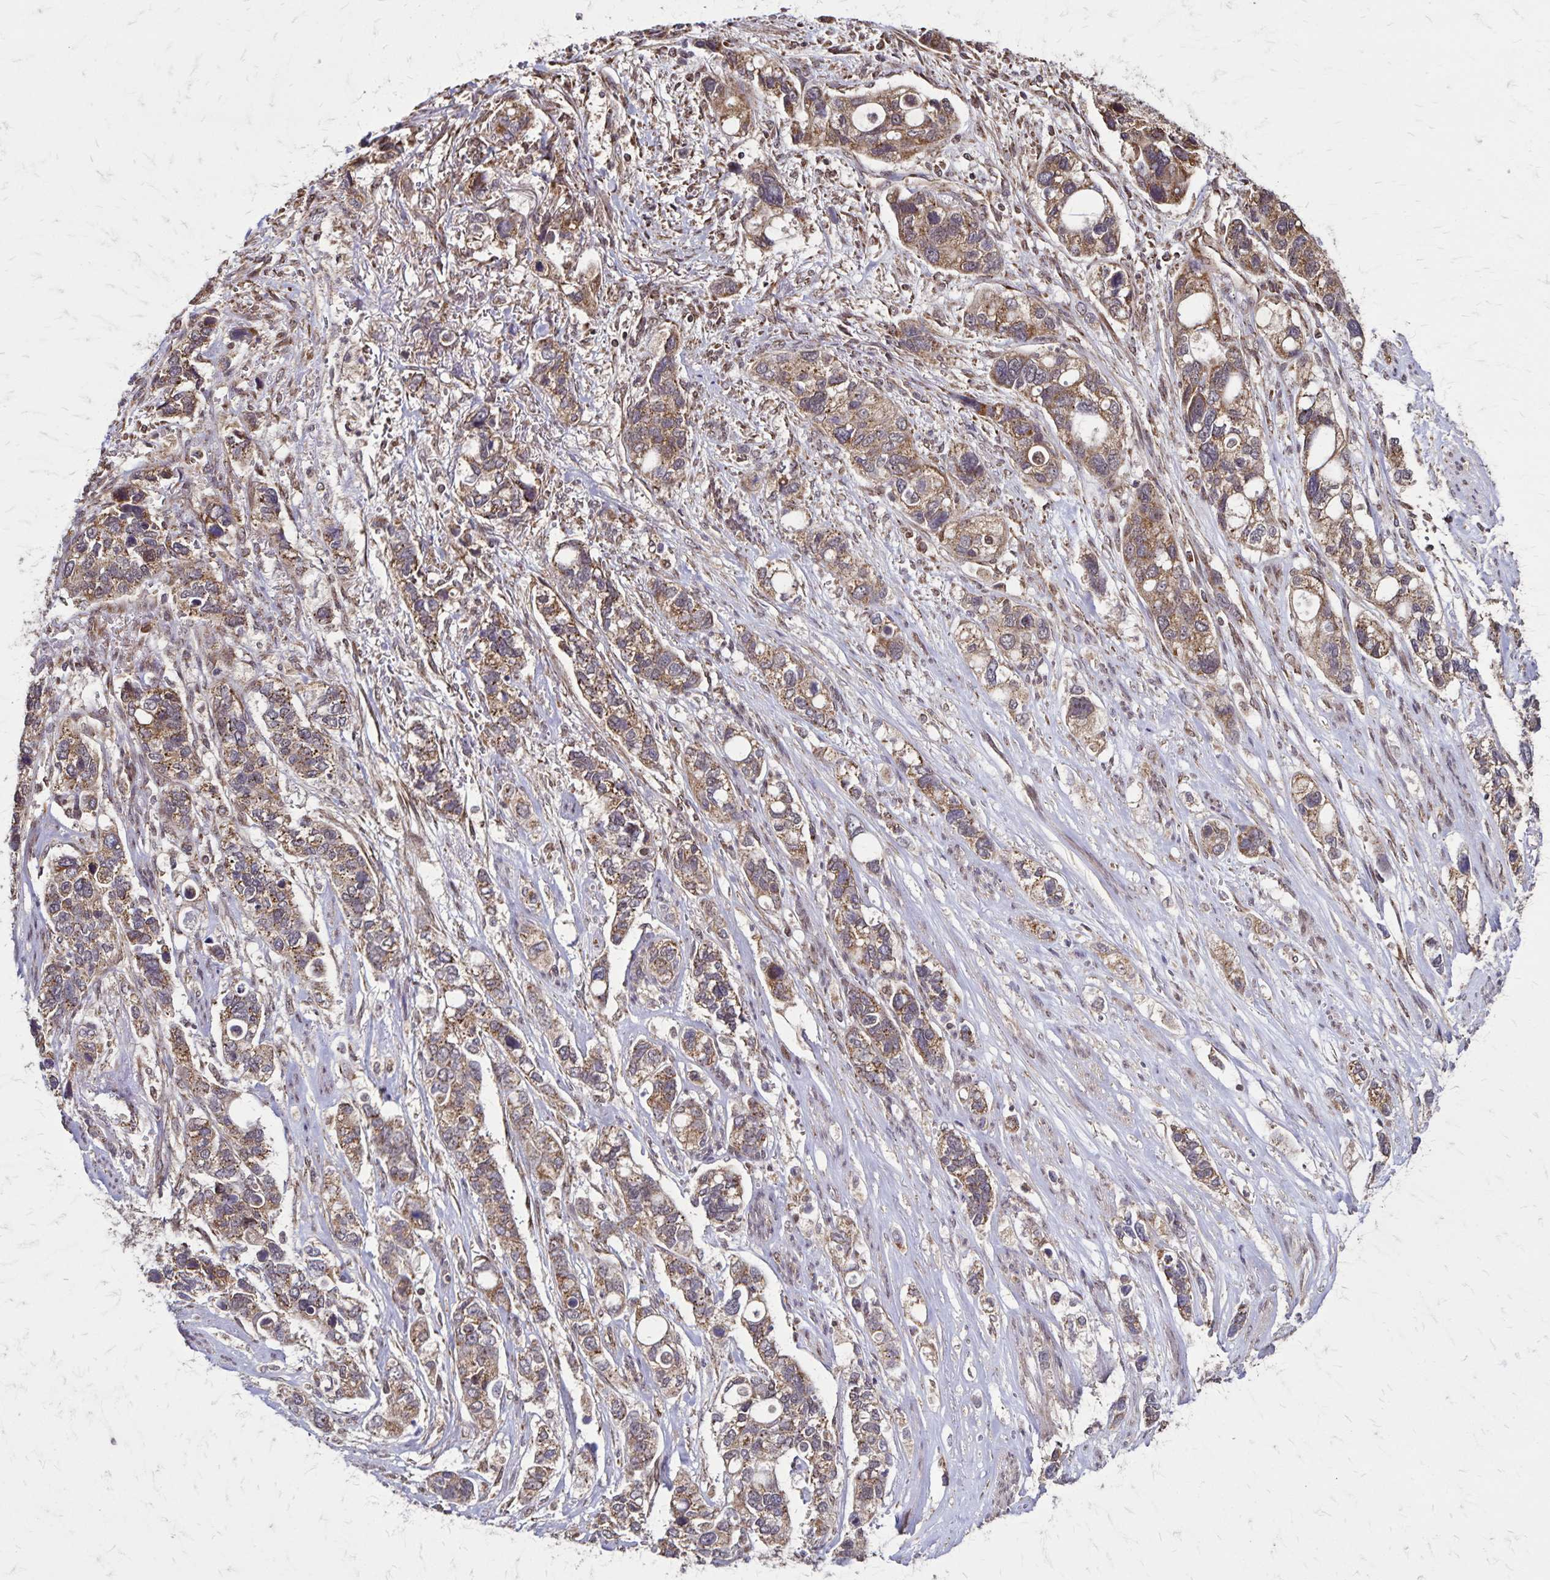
{"staining": {"intensity": "moderate", "quantity": ">75%", "location": "cytoplasmic/membranous"}, "tissue": "stomach cancer", "cell_type": "Tumor cells", "image_type": "cancer", "snomed": [{"axis": "morphology", "description": "Adenocarcinoma, NOS"}, {"axis": "topography", "description": "Stomach, upper"}], "caption": "Immunohistochemistry (IHC) image of stomach adenocarcinoma stained for a protein (brown), which demonstrates medium levels of moderate cytoplasmic/membranous positivity in approximately >75% of tumor cells.", "gene": "NFS1", "patient": {"sex": "female", "age": 81}}